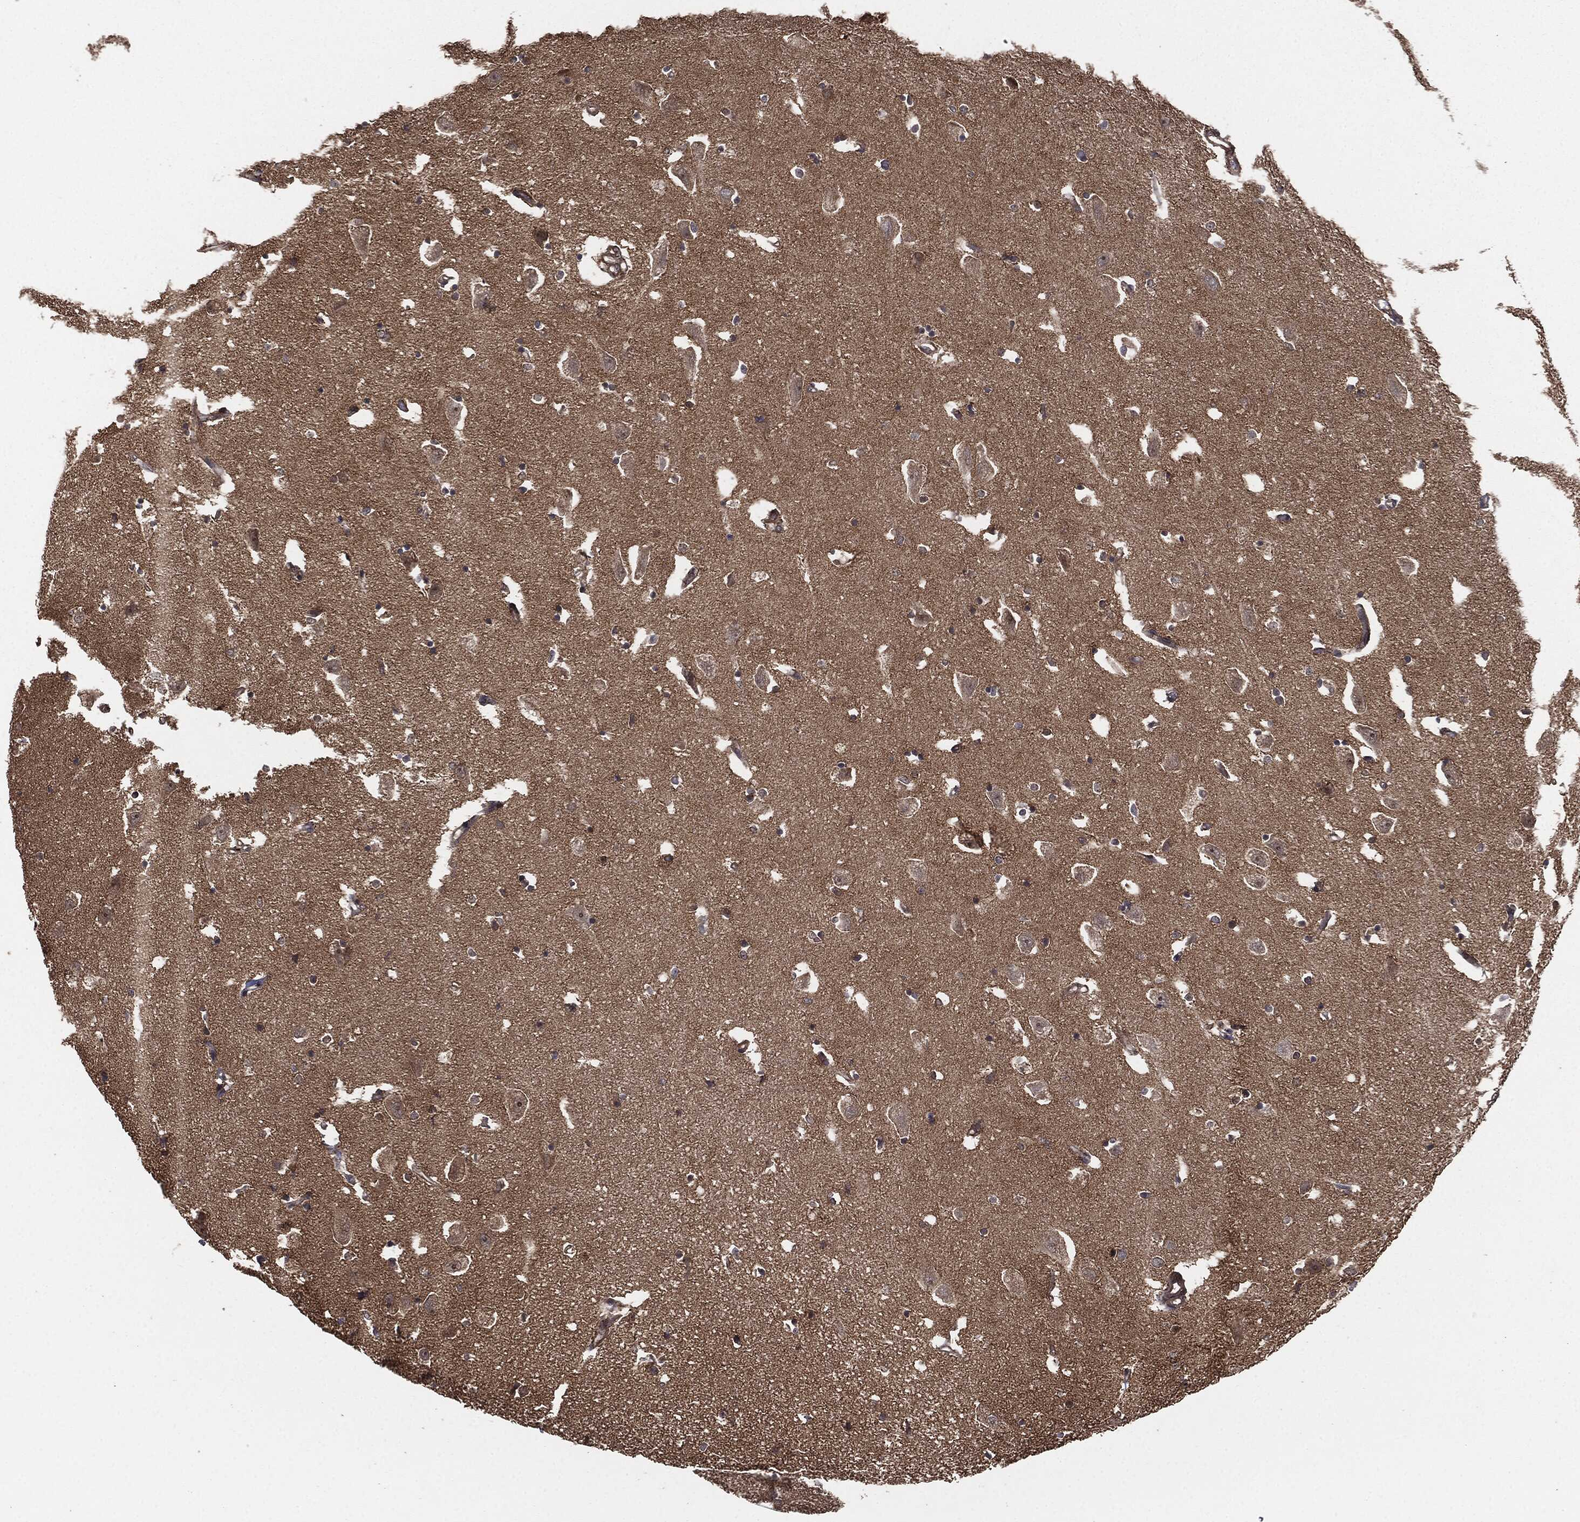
{"staining": {"intensity": "negative", "quantity": "none", "location": "none"}, "tissue": "hippocampus", "cell_type": "Glial cells", "image_type": "normal", "snomed": [{"axis": "morphology", "description": "Normal tissue, NOS"}, {"axis": "topography", "description": "Lateral ventricle wall"}, {"axis": "topography", "description": "Hippocampus"}], "caption": "This is an immunohistochemistry histopathology image of benign human hippocampus. There is no staining in glial cells.", "gene": "ERBIN", "patient": {"sex": "female", "age": 63}}